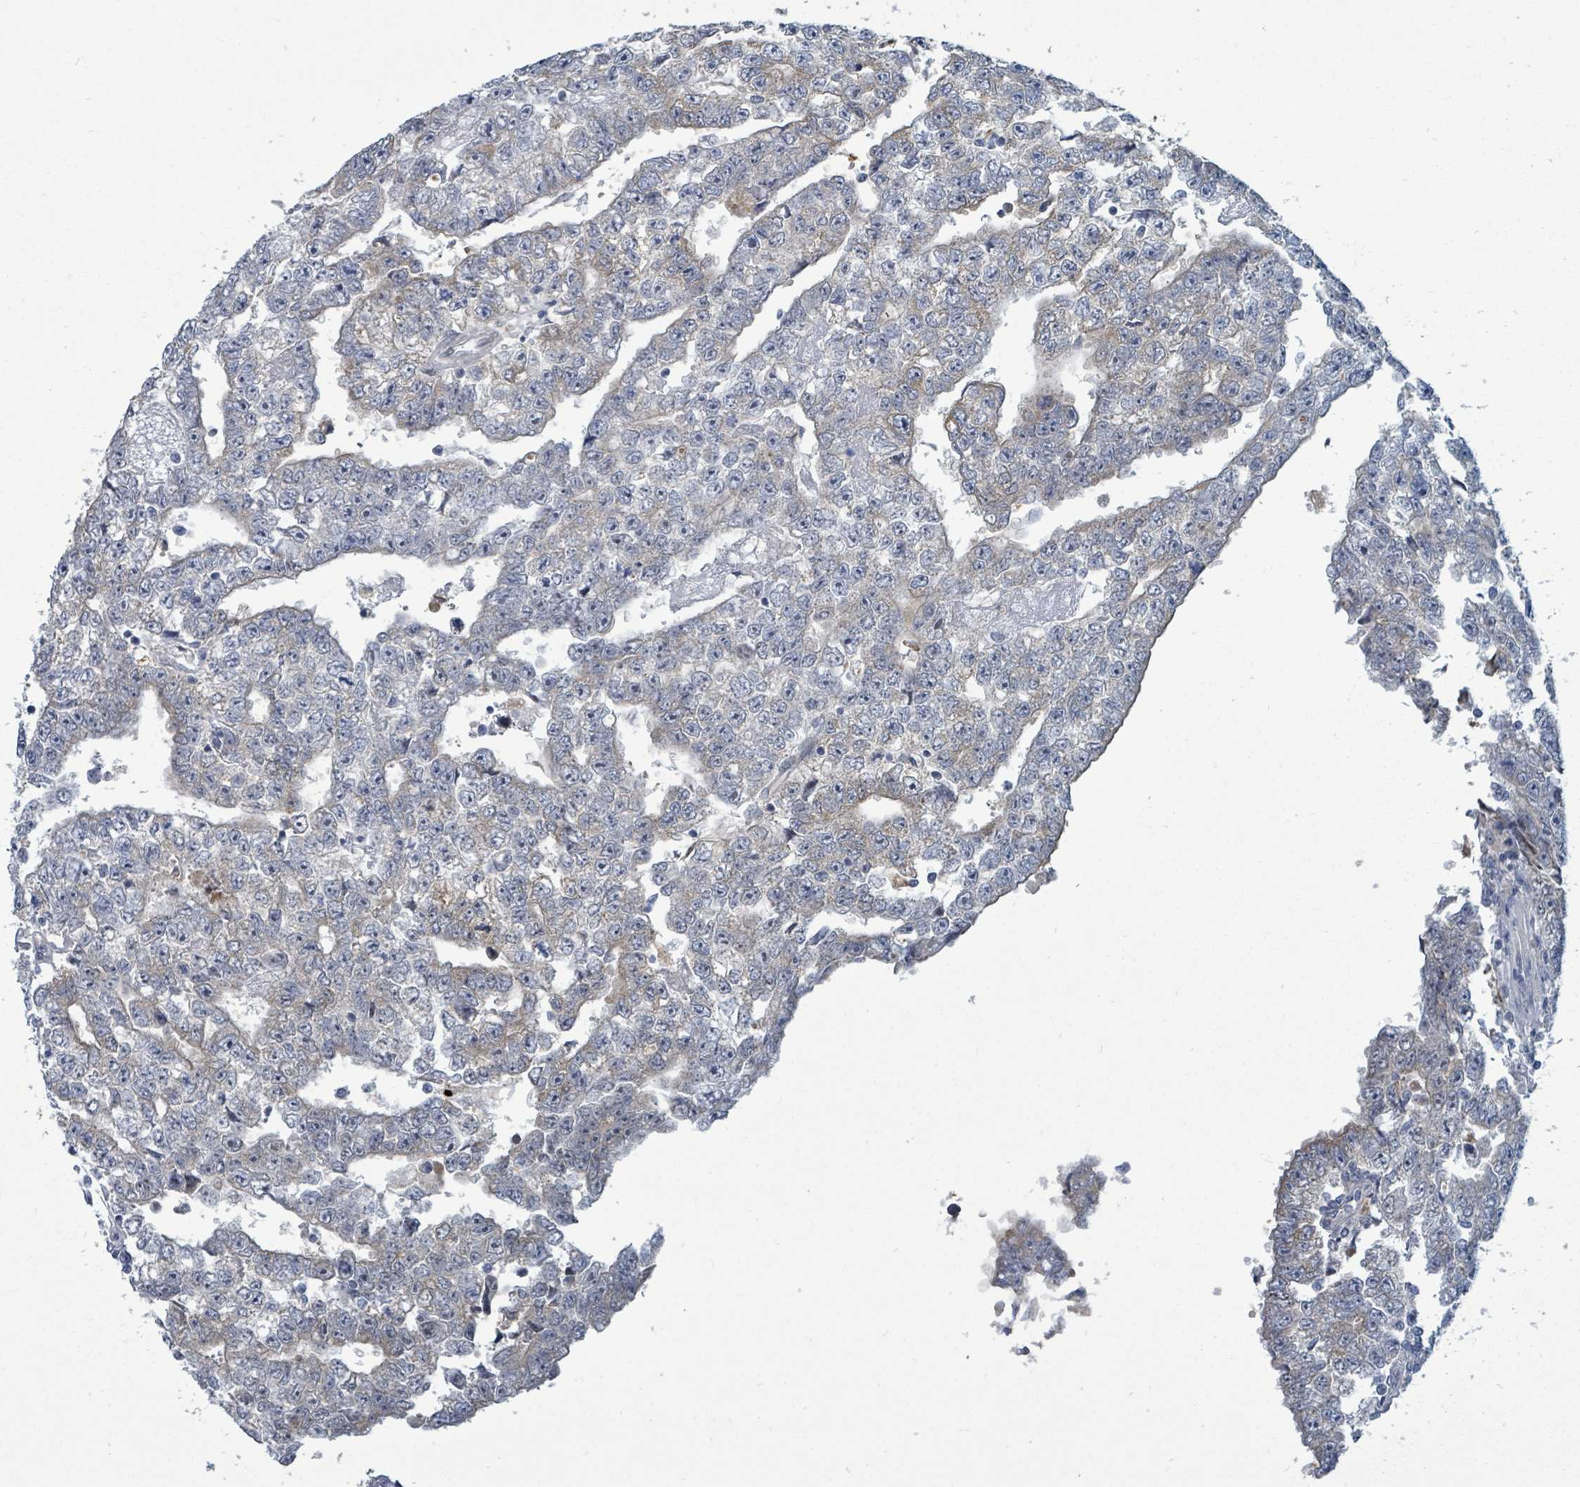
{"staining": {"intensity": "negative", "quantity": "none", "location": "none"}, "tissue": "testis cancer", "cell_type": "Tumor cells", "image_type": "cancer", "snomed": [{"axis": "morphology", "description": "Carcinoma, Embryonal, NOS"}, {"axis": "topography", "description": "Testis"}], "caption": "IHC histopathology image of testis embryonal carcinoma stained for a protein (brown), which demonstrates no expression in tumor cells.", "gene": "TRDMT1", "patient": {"sex": "male", "age": 25}}